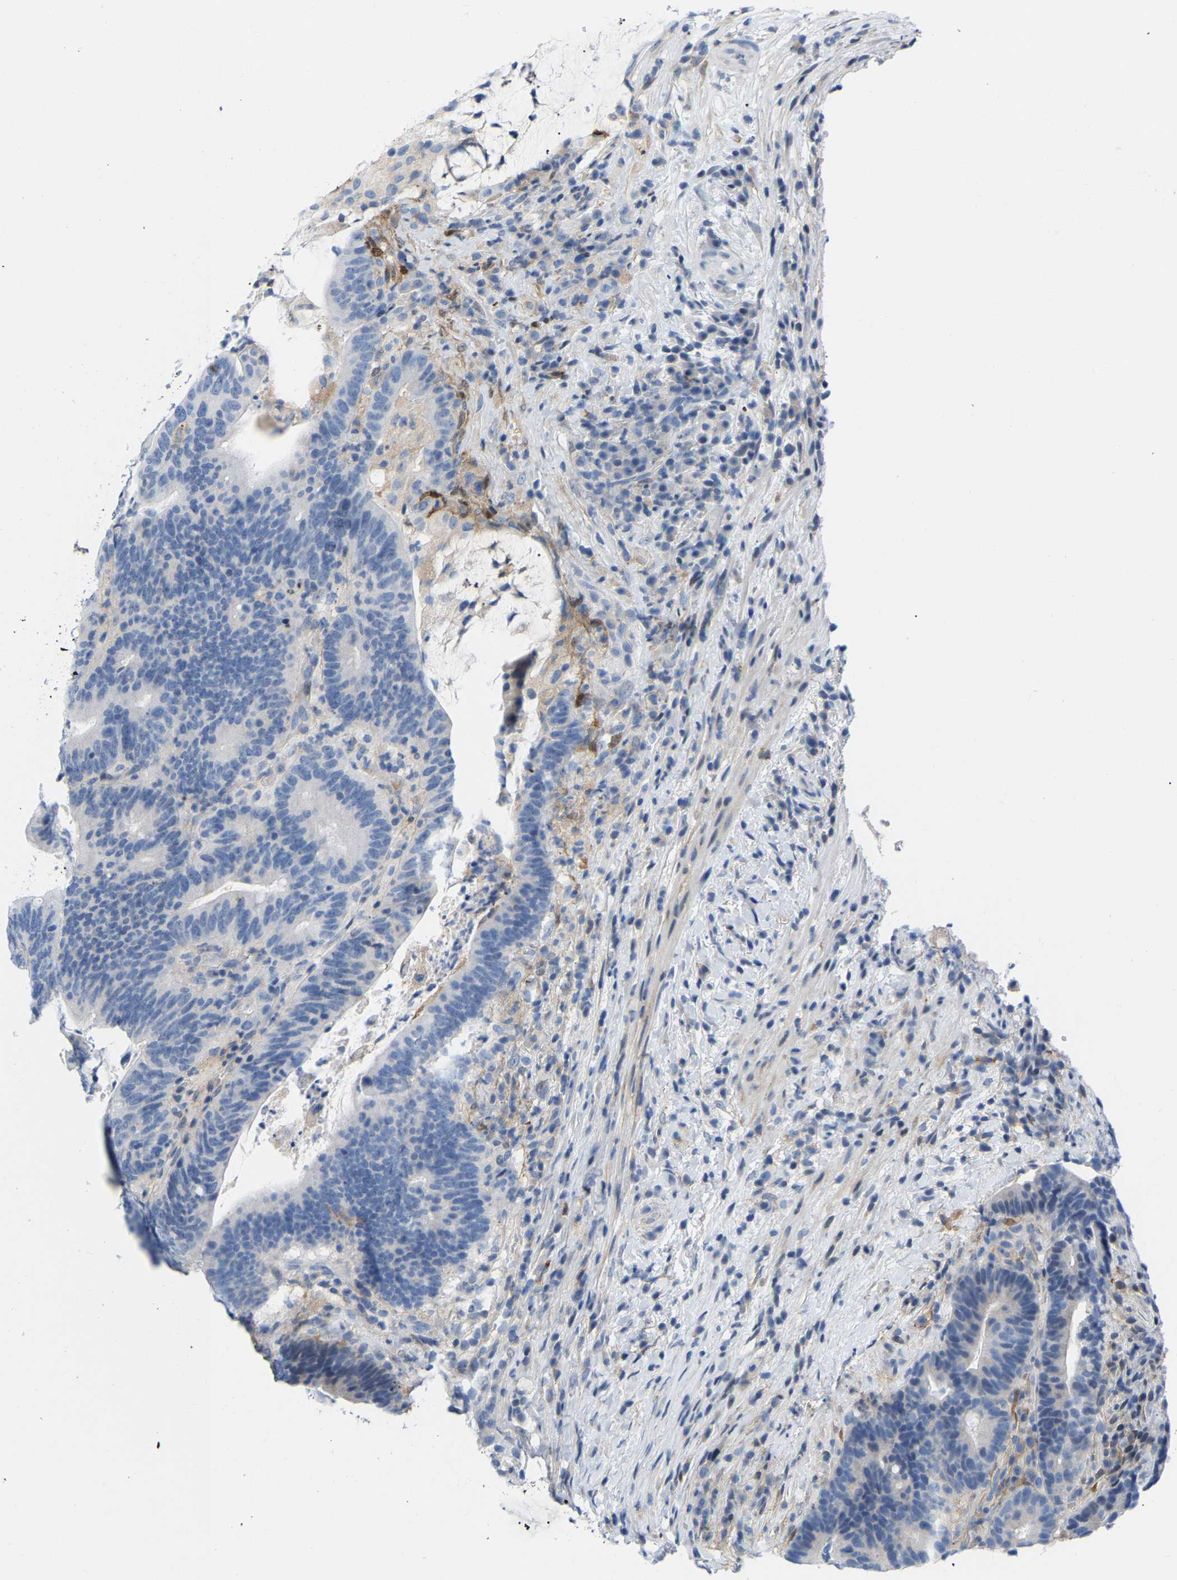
{"staining": {"intensity": "negative", "quantity": "none", "location": "none"}, "tissue": "colorectal cancer", "cell_type": "Tumor cells", "image_type": "cancer", "snomed": [{"axis": "morphology", "description": "Adenocarcinoma, NOS"}, {"axis": "topography", "description": "Colon"}], "caption": "Immunohistochemistry of human colorectal cancer shows no staining in tumor cells.", "gene": "ABTB2", "patient": {"sex": "female", "age": 66}}